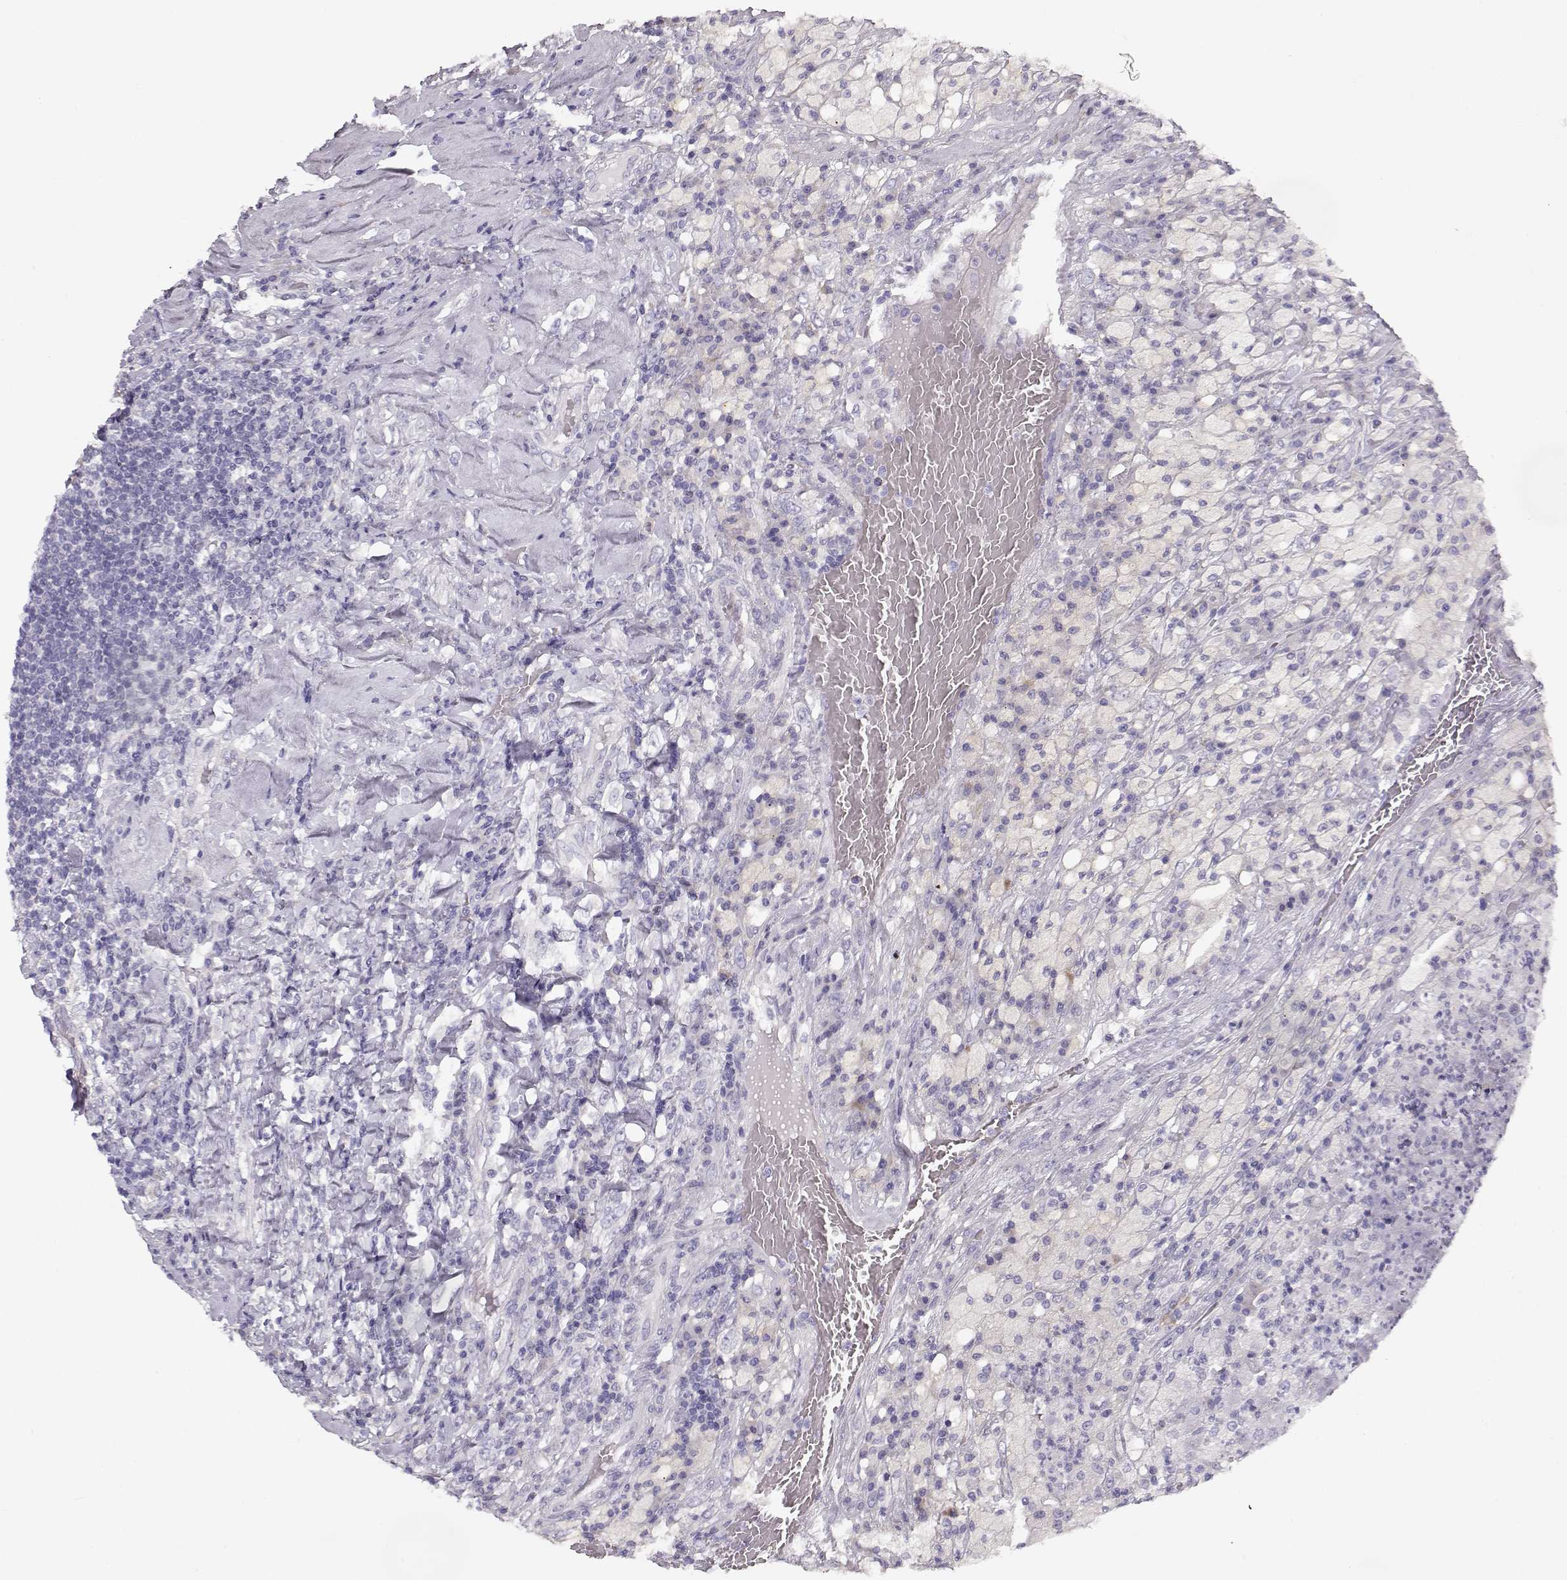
{"staining": {"intensity": "negative", "quantity": "none", "location": "none"}, "tissue": "testis cancer", "cell_type": "Tumor cells", "image_type": "cancer", "snomed": [{"axis": "morphology", "description": "Necrosis, NOS"}, {"axis": "morphology", "description": "Carcinoma, Embryonal, NOS"}, {"axis": "topography", "description": "Testis"}], "caption": "This is an immunohistochemistry (IHC) photomicrograph of embryonal carcinoma (testis). There is no positivity in tumor cells.", "gene": "GLIPR1L2", "patient": {"sex": "male", "age": 19}}